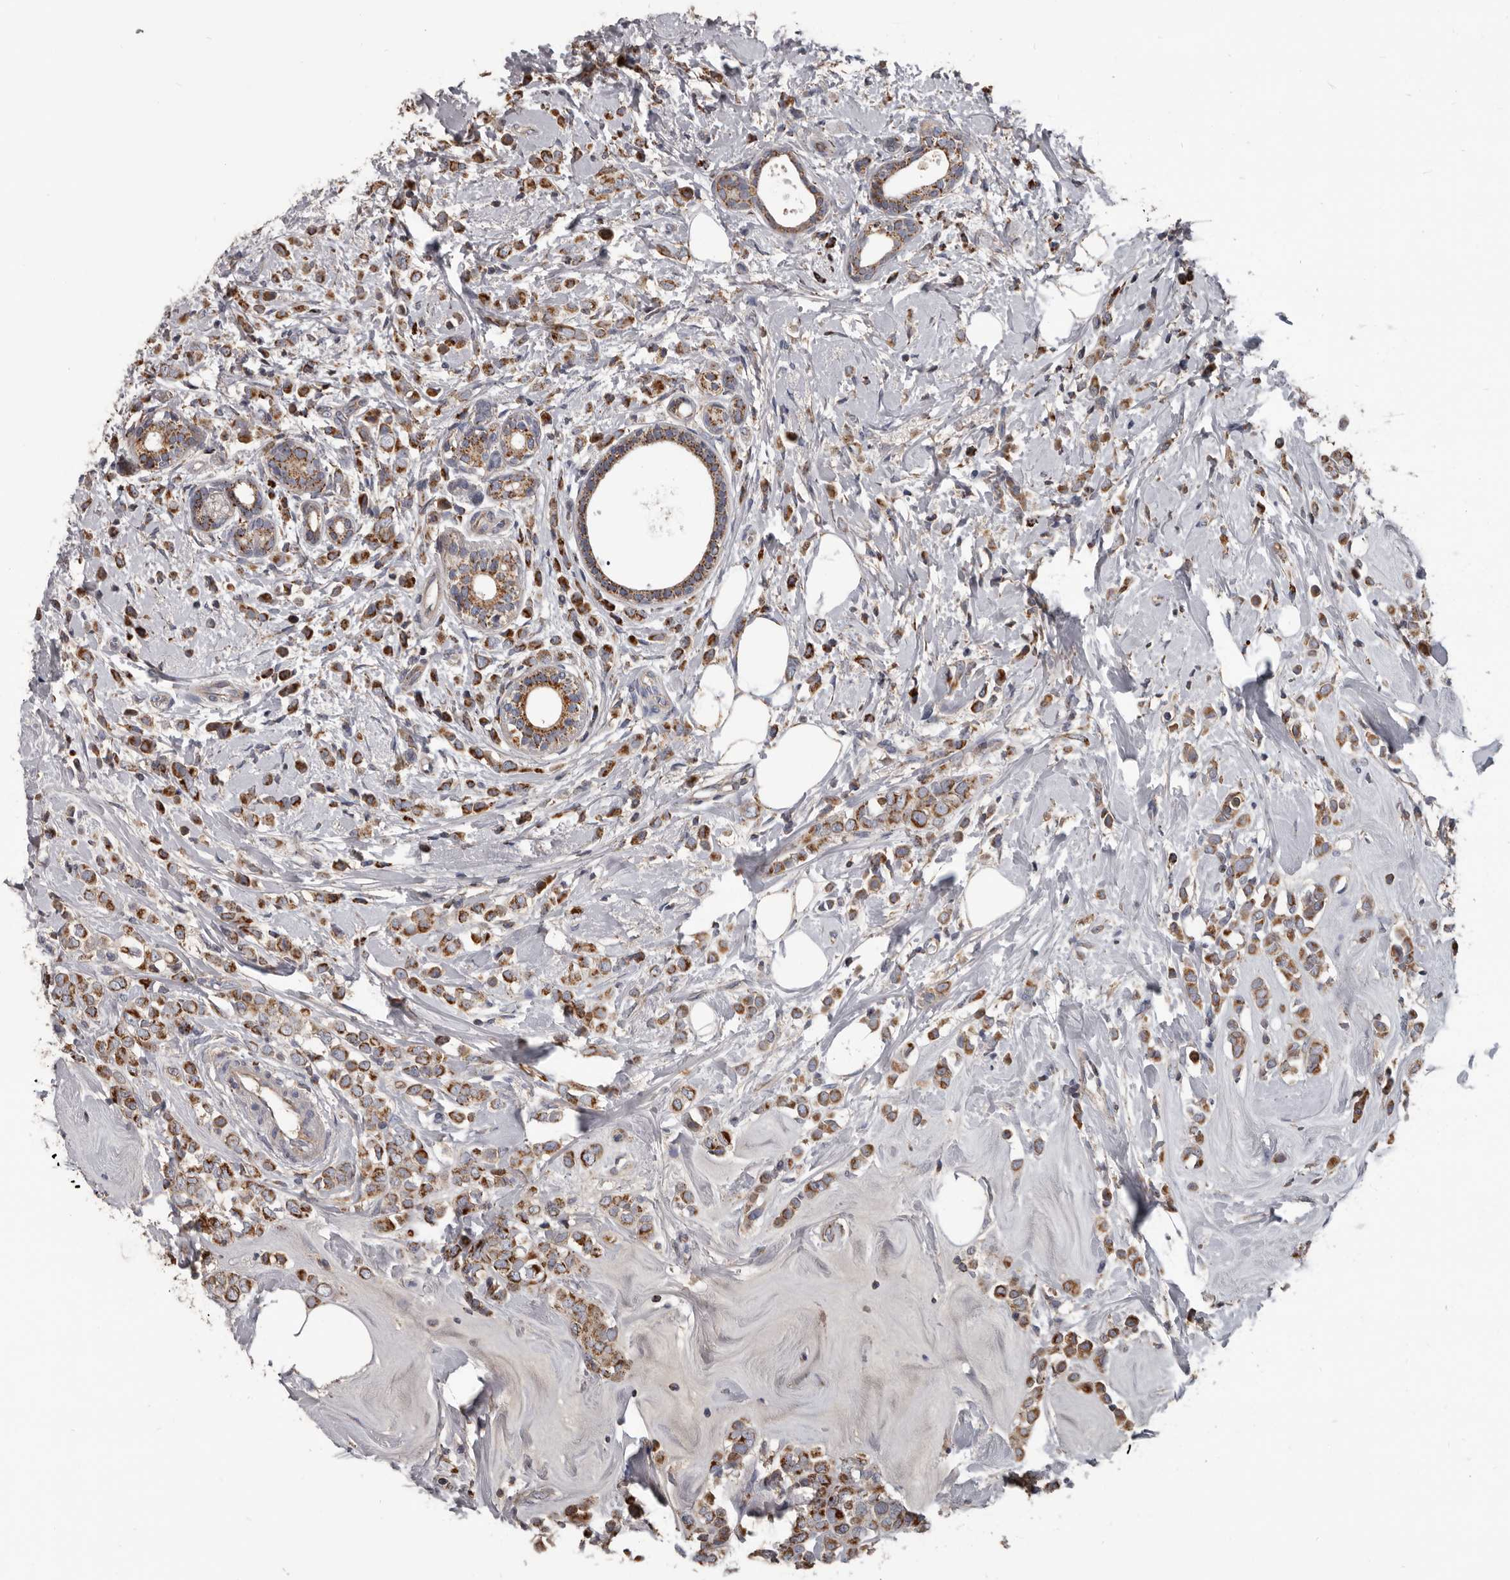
{"staining": {"intensity": "moderate", "quantity": ">75%", "location": "cytoplasmic/membranous"}, "tissue": "breast cancer", "cell_type": "Tumor cells", "image_type": "cancer", "snomed": [{"axis": "morphology", "description": "Lobular carcinoma"}, {"axis": "topography", "description": "Breast"}], "caption": "A micrograph of lobular carcinoma (breast) stained for a protein reveals moderate cytoplasmic/membranous brown staining in tumor cells.", "gene": "ALDH5A1", "patient": {"sex": "female", "age": 47}}